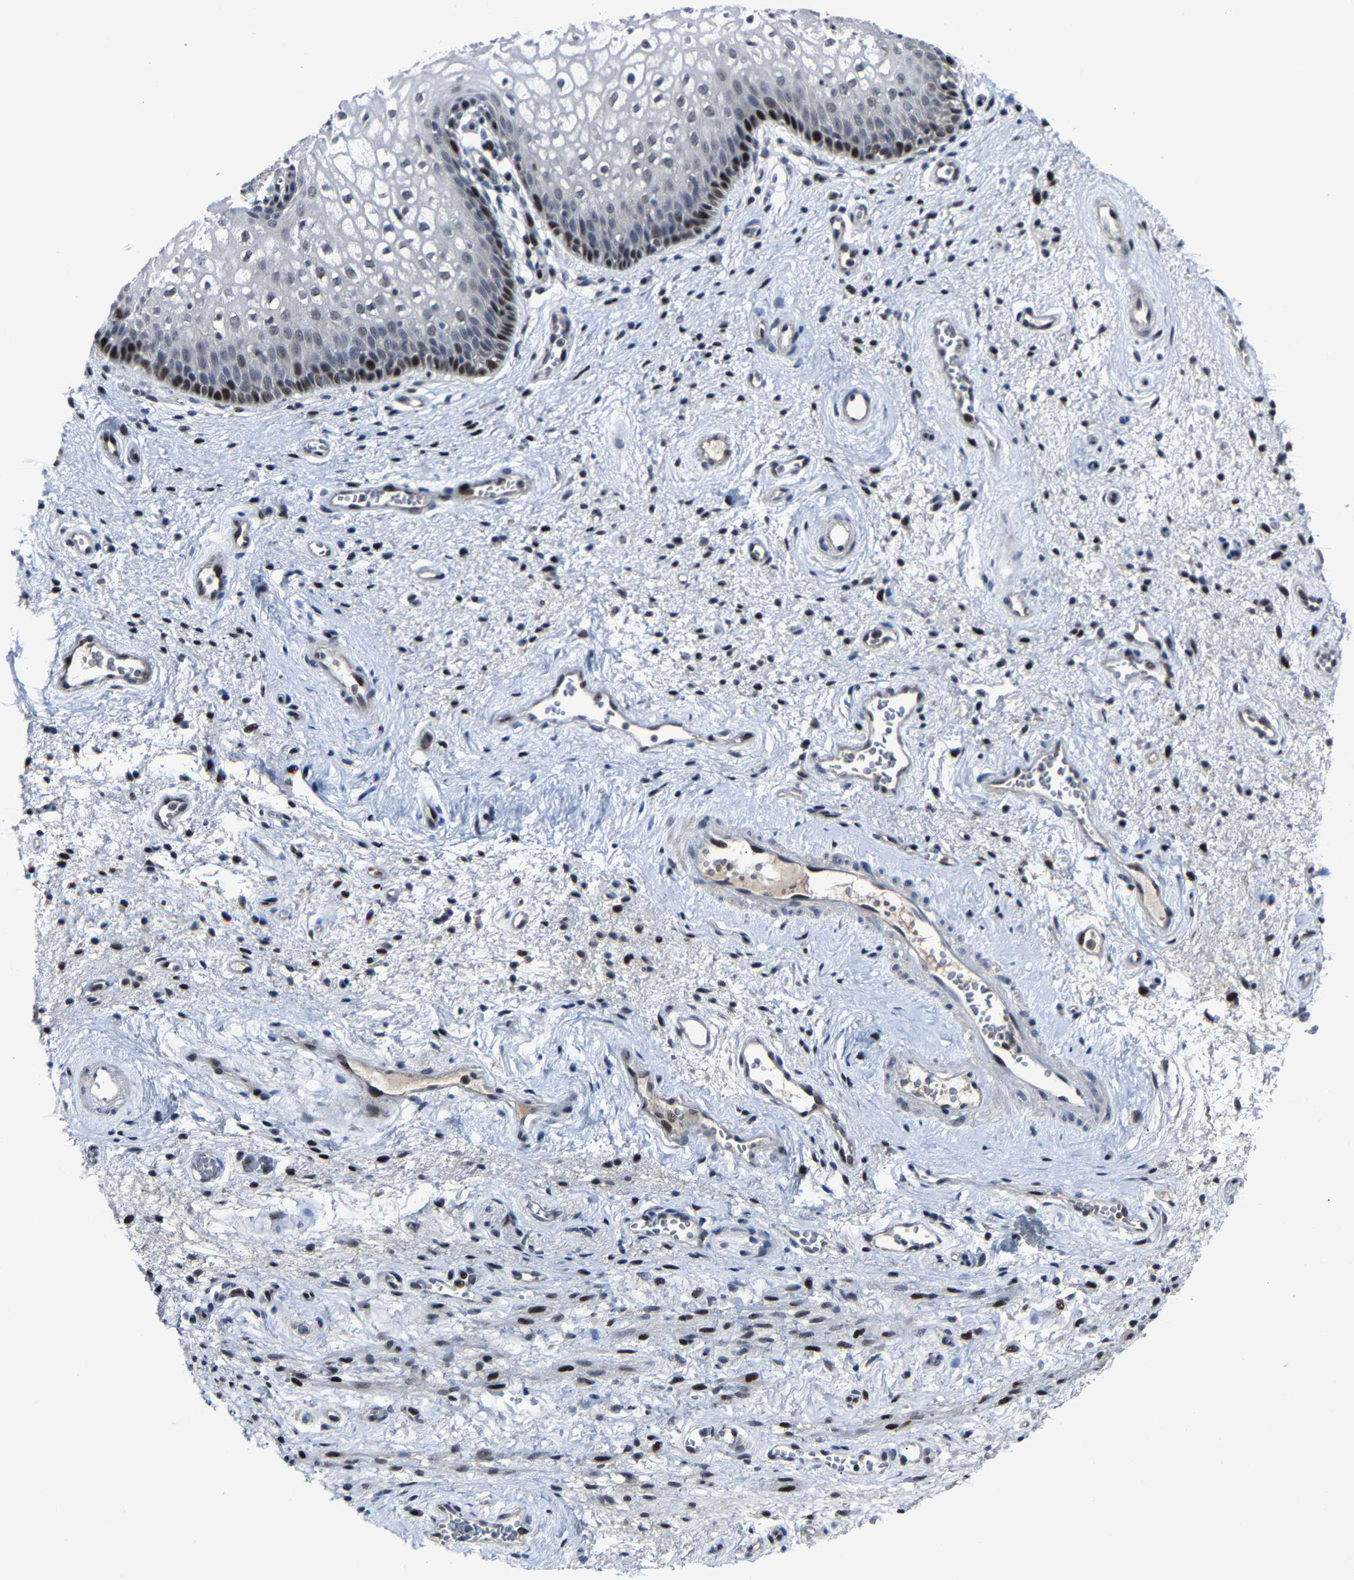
{"staining": {"intensity": "strong", "quantity": "<25%", "location": "nuclear"}, "tissue": "vagina", "cell_type": "Squamous epithelial cells", "image_type": "normal", "snomed": [{"axis": "morphology", "description": "Normal tissue, NOS"}, {"axis": "topography", "description": "Vagina"}], "caption": "Benign vagina exhibits strong nuclear positivity in about <25% of squamous epithelial cells, visualized by immunohistochemistry. The staining was performed using DAB (3,3'-diaminobenzidine), with brown indicating positive protein expression. Nuclei are stained blue with hematoxylin.", "gene": "LSM8", "patient": {"sex": "female", "age": 34}}